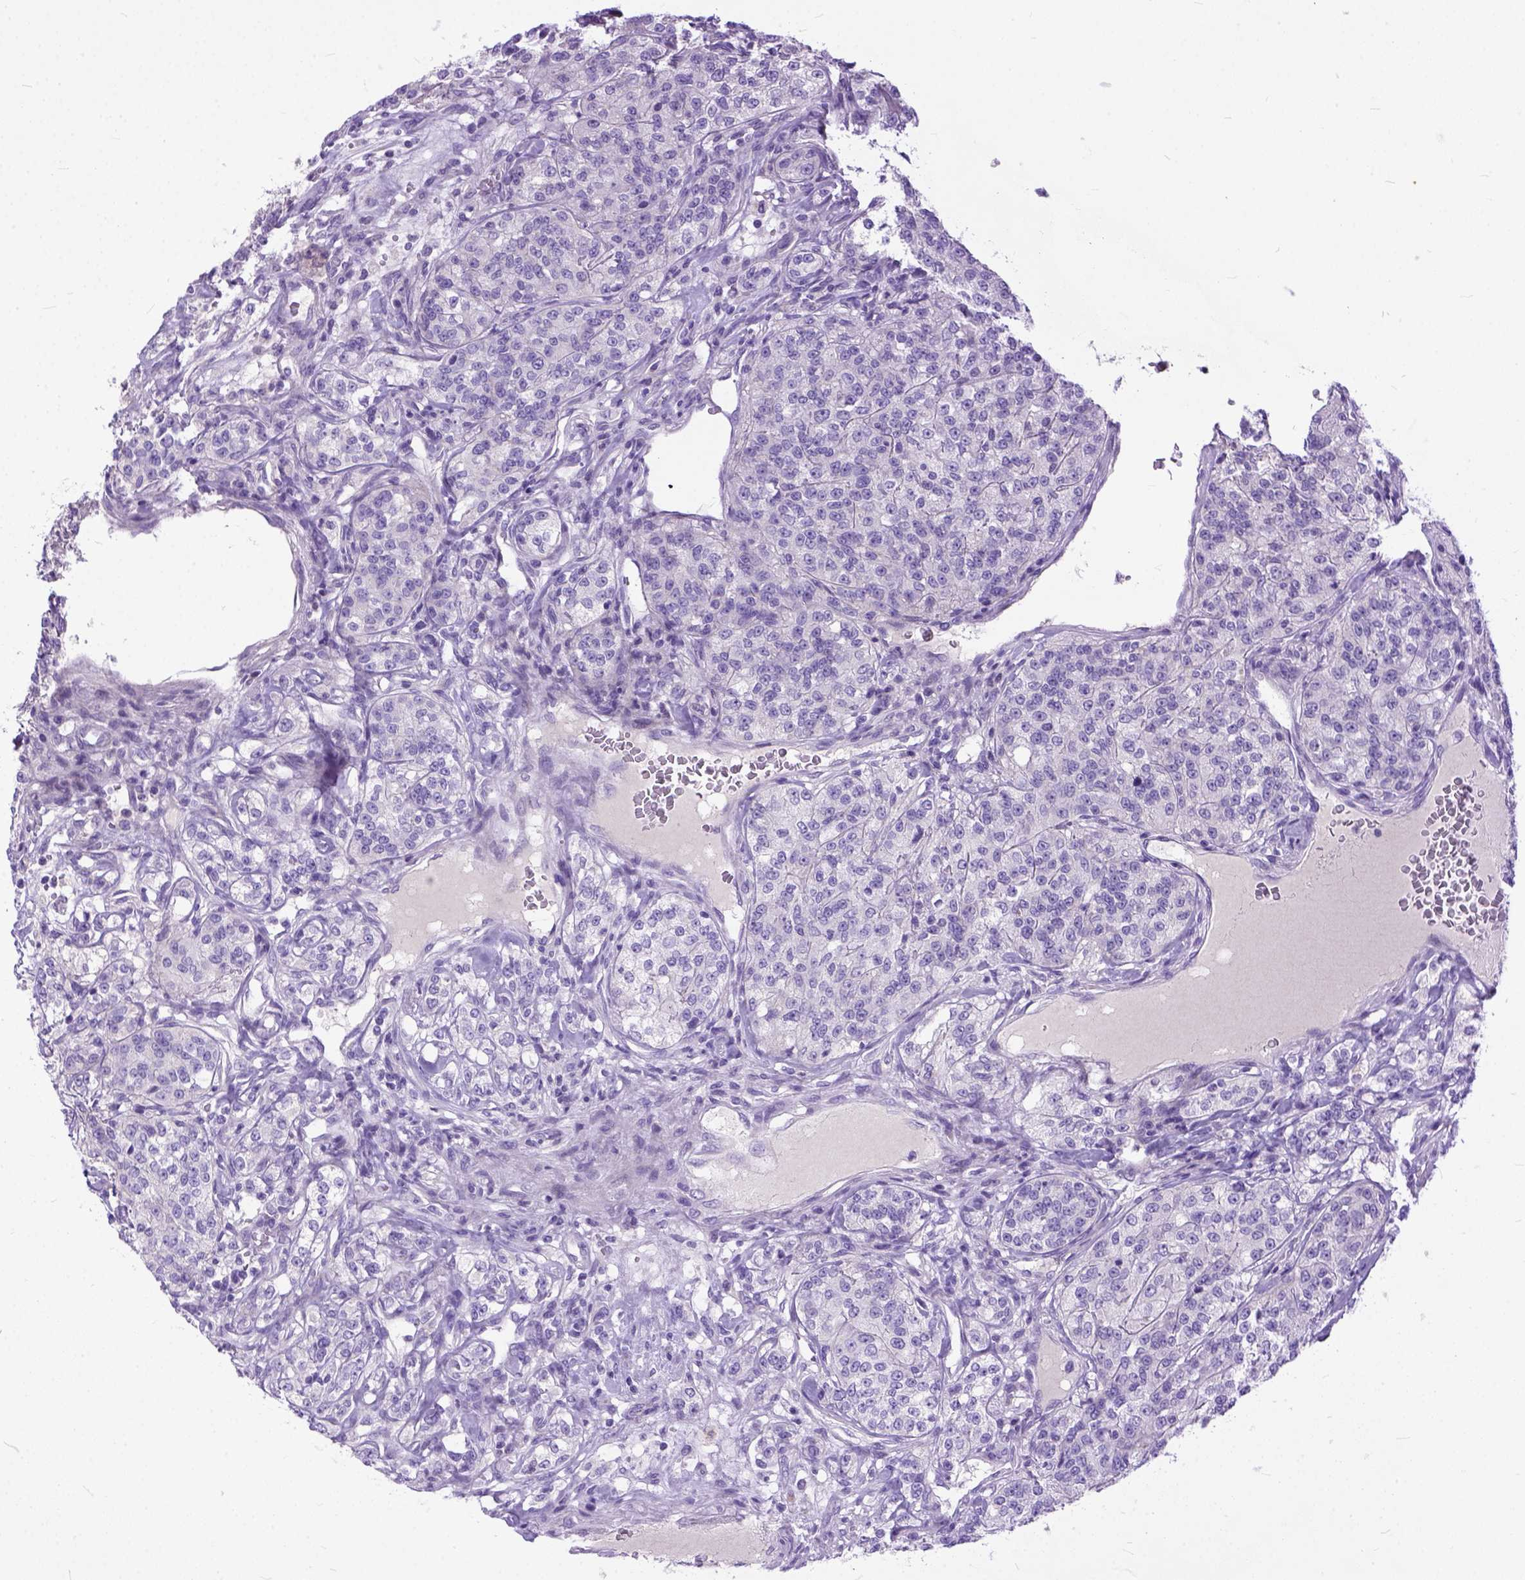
{"staining": {"intensity": "negative", "quantity": "none", "location": "none"}, "tissue": "renal cancer", "cell_type": "Tumor cells", "image_type": "cancer", "snomed": [{"axis": "morphology", "description": "Adenocarcinoma, NOS"}, {"axis": "topography", "description": "Kidney"}], "caption": "Immunohistochemistry micrograph of neoplastic tissue: human renal cancer stained with DAB demonstrates no significant protein positivity in tumor cells.", "gene": "PLK5", "patient": {"sex": "female", "age": 63}}